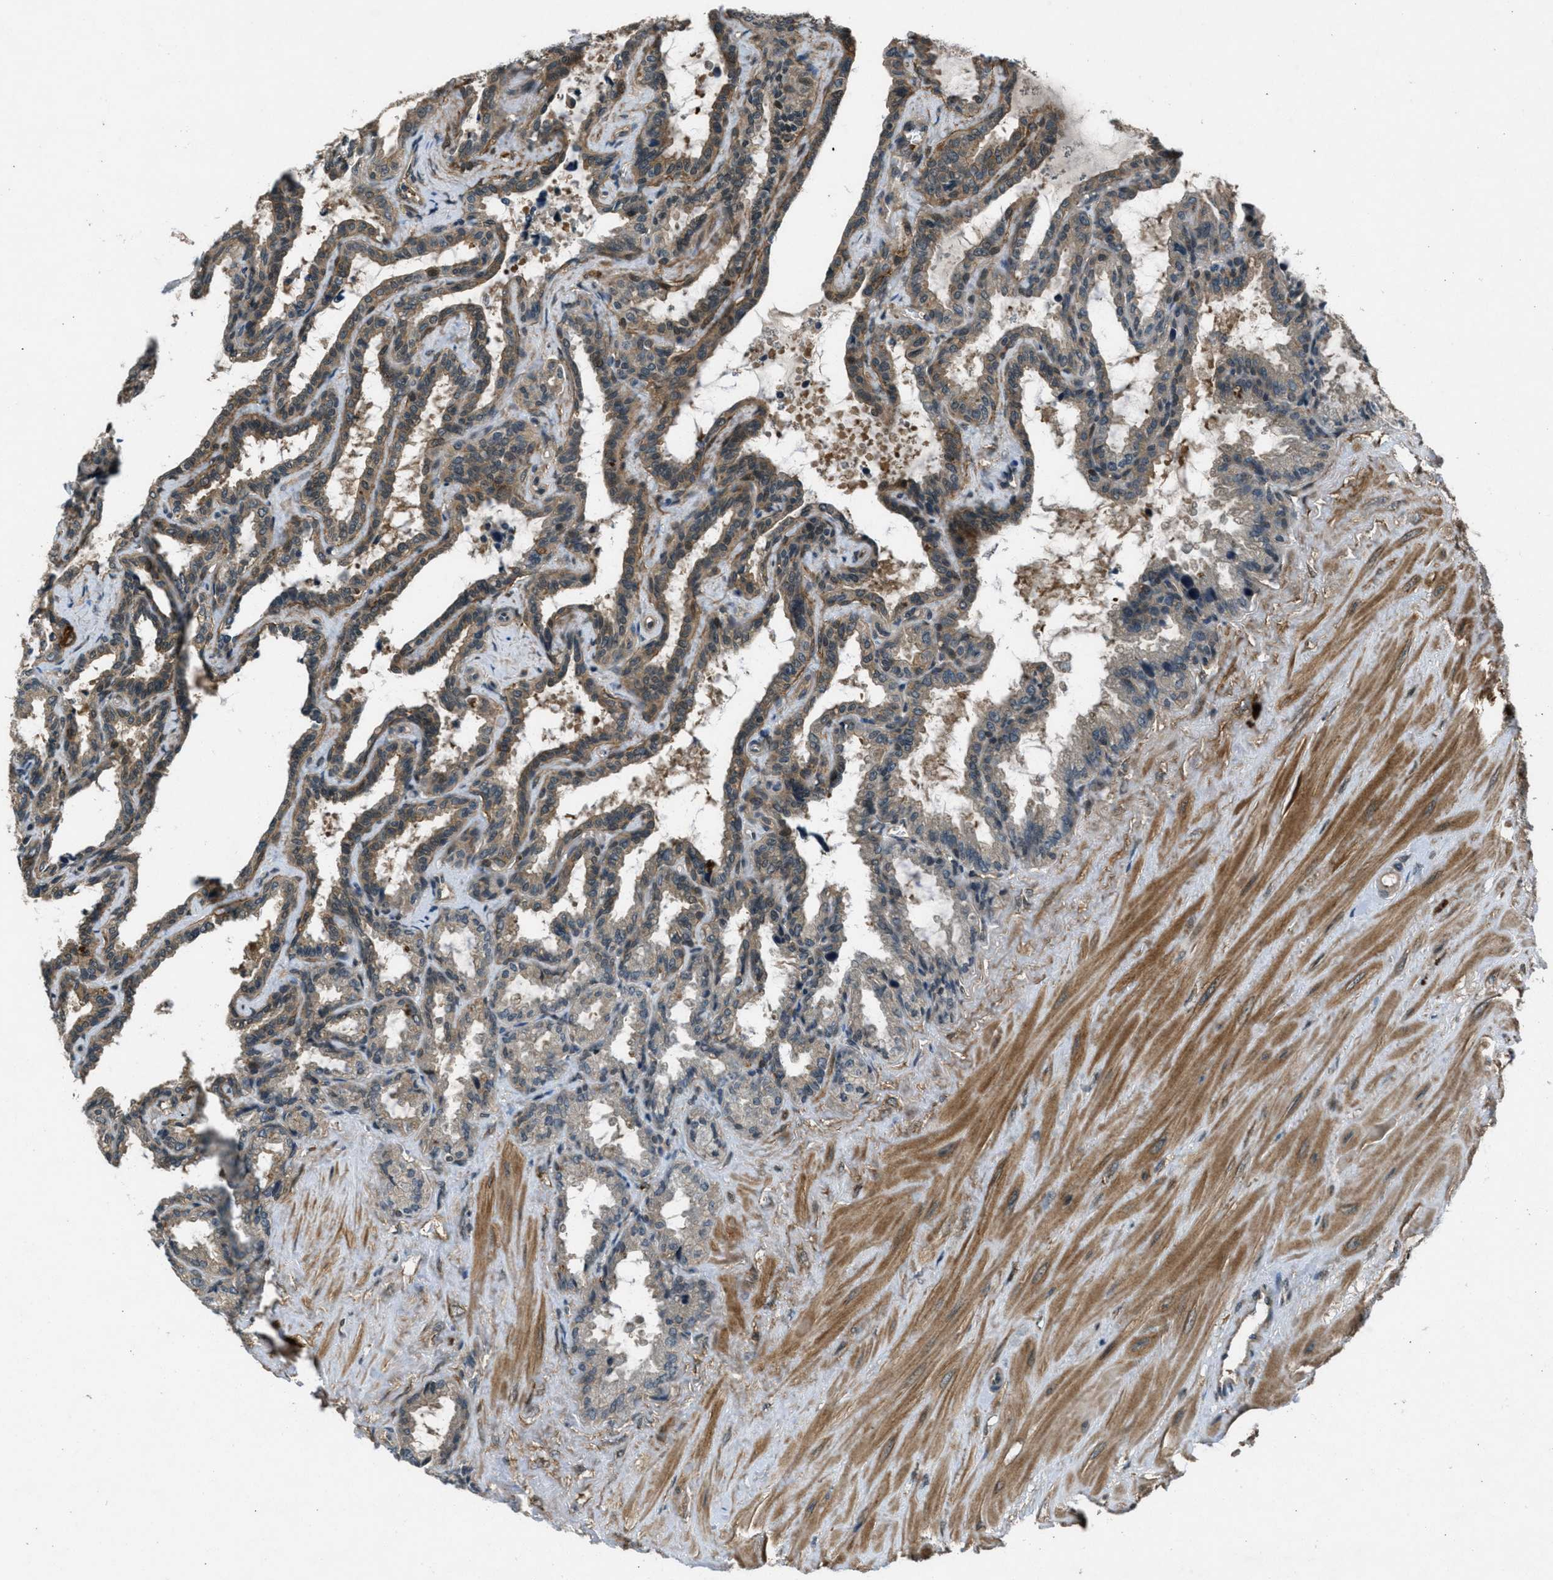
{"staining": {"intensity": "moderate", "quantity": ">75%", "location": "cytoplasmic/membranous"}, "tissue": "seminal vesicle", "cell_type": "Glandular cells", "image_type": "normal", "snomed": [{"axis": "morphology", "description": "Normal tissue, NOS"}, {"axis": "topography", "description": "Seminal veicle"}], "caption": "Glandular cells demonstrate moderate cytoplasmic/membranous positivity in about >75% of cells in normal seminal vesicle. Using DAB (brown) and hematoxylin (blue) stains, captured at high magnification using brightfield microscopy.", "gene": "EPSTI1", "patient": {"sex": "male", "age": 46}}